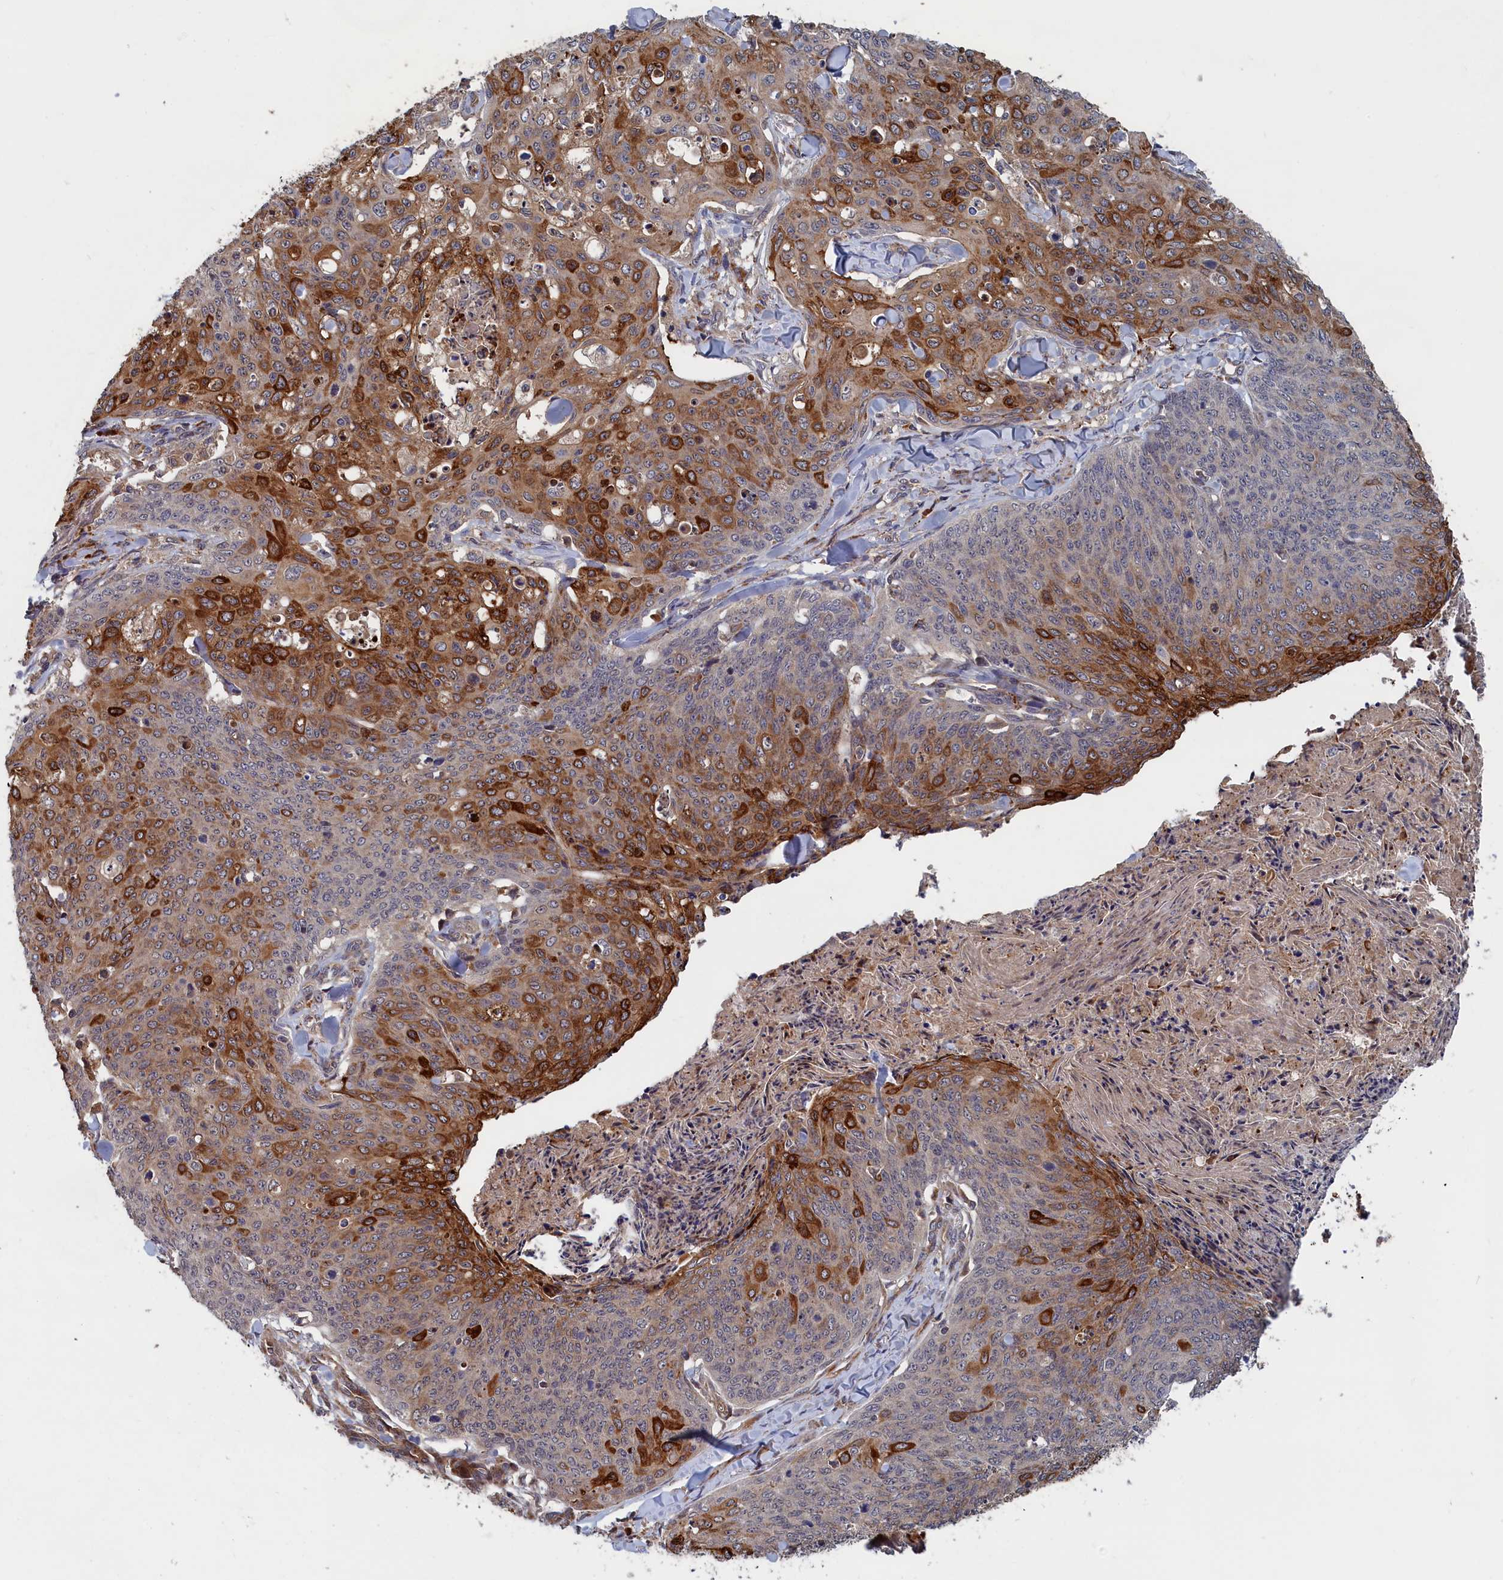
{"staining": {"intensity": "moderate", "quantity": "25%-75%", "location": "cytoplasmic/membranous"}, "tissue": "skin cancer", "cell_type": "Tumor cells", "image_type": "cancer", "snomed": [{"axis": "morphology", "description": "Squamous cell carcinoma, NOS"}, {"axis": "topography", "description": "Skin"}, {"axis": "topography", "description": "Vulva"}], "caption": "The immunohistochemical stain labels moderate cytoplasmic/membranous positivity in tumor cells of skin cancer tissue.", "gene": "TRAPPC2L", "patient": {"sex": "female", "age": 85}}